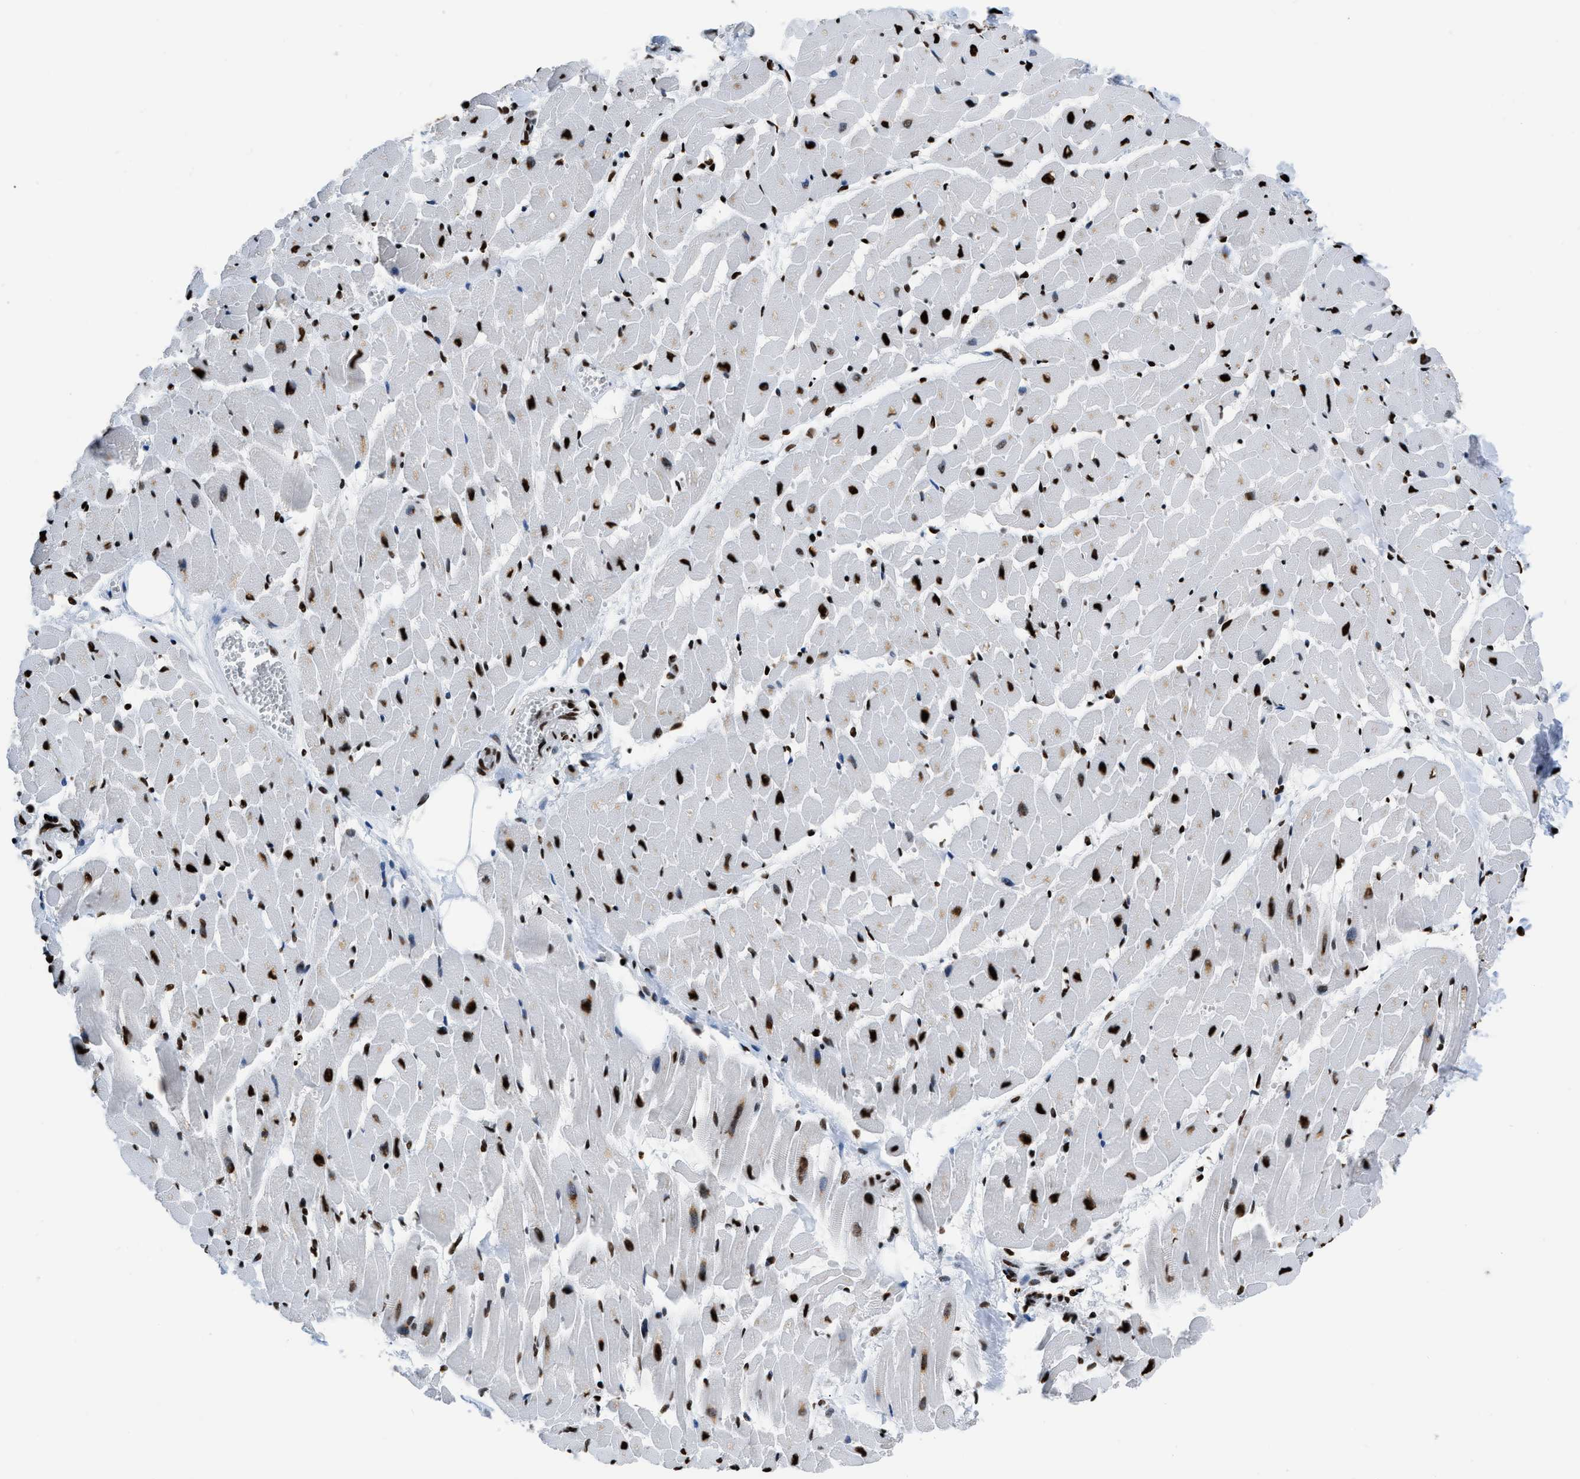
{"staining": {"intensity": "strong", "quantity": ">75%", "location": "nuclear"}, "tissue": "heart muscle", "cell_type": "Cardiomyocytes", "image_type": "normal", "snomed": [{"axis": "morphology", "description": "Normal tissue, NOS"}, {"axis": "topography", "description": "Heart"}], "caption": "A brown stain highlights strong nuclear staining of a protein in cardiomyocytes of benign human heart muscle. Using DAB (3,3'-diaminobenzidine) (brown) and hematoxylin (blue) stains, captured at high magnification using brightfield microscopy.", "gene": "HNRNPM", "patient": {"sex": "female", "age": 19}}